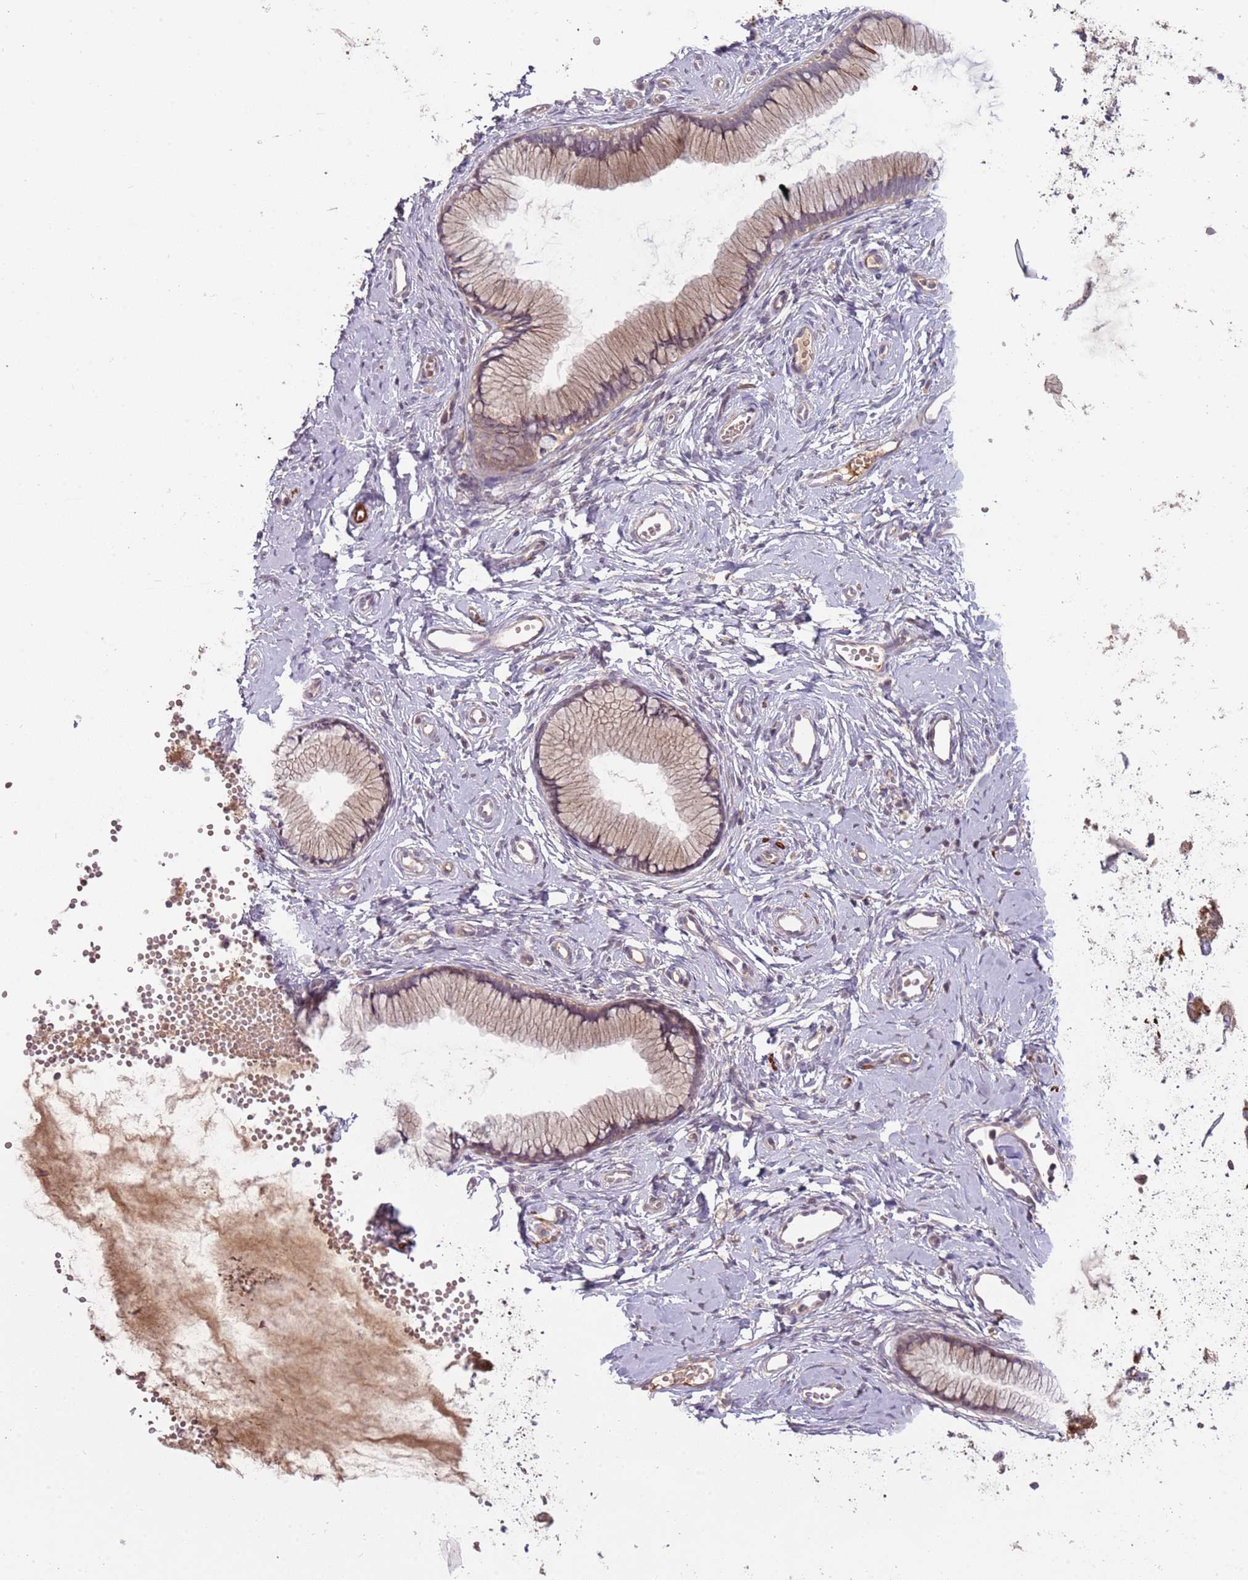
{"staining": {"intensity": "weak", "quantity": ">75%", "location": "cytoplasmic/membranous"}, "tissue": "cervix", "cell_type": "Glandular cells", "image_type": "normal", "snomed": [{"axis": "morphology", "description": "Normal tissue, NOS"}, {"axis": "topography", "description": "Cervix"}], "caption": "Human cervix stained with a brown dye displays weak cytoplasmic/membranous positive expression in about >75% of glandular cells.", "gene": "RNF128", "patient": {"sex": "female", "age": 40}}